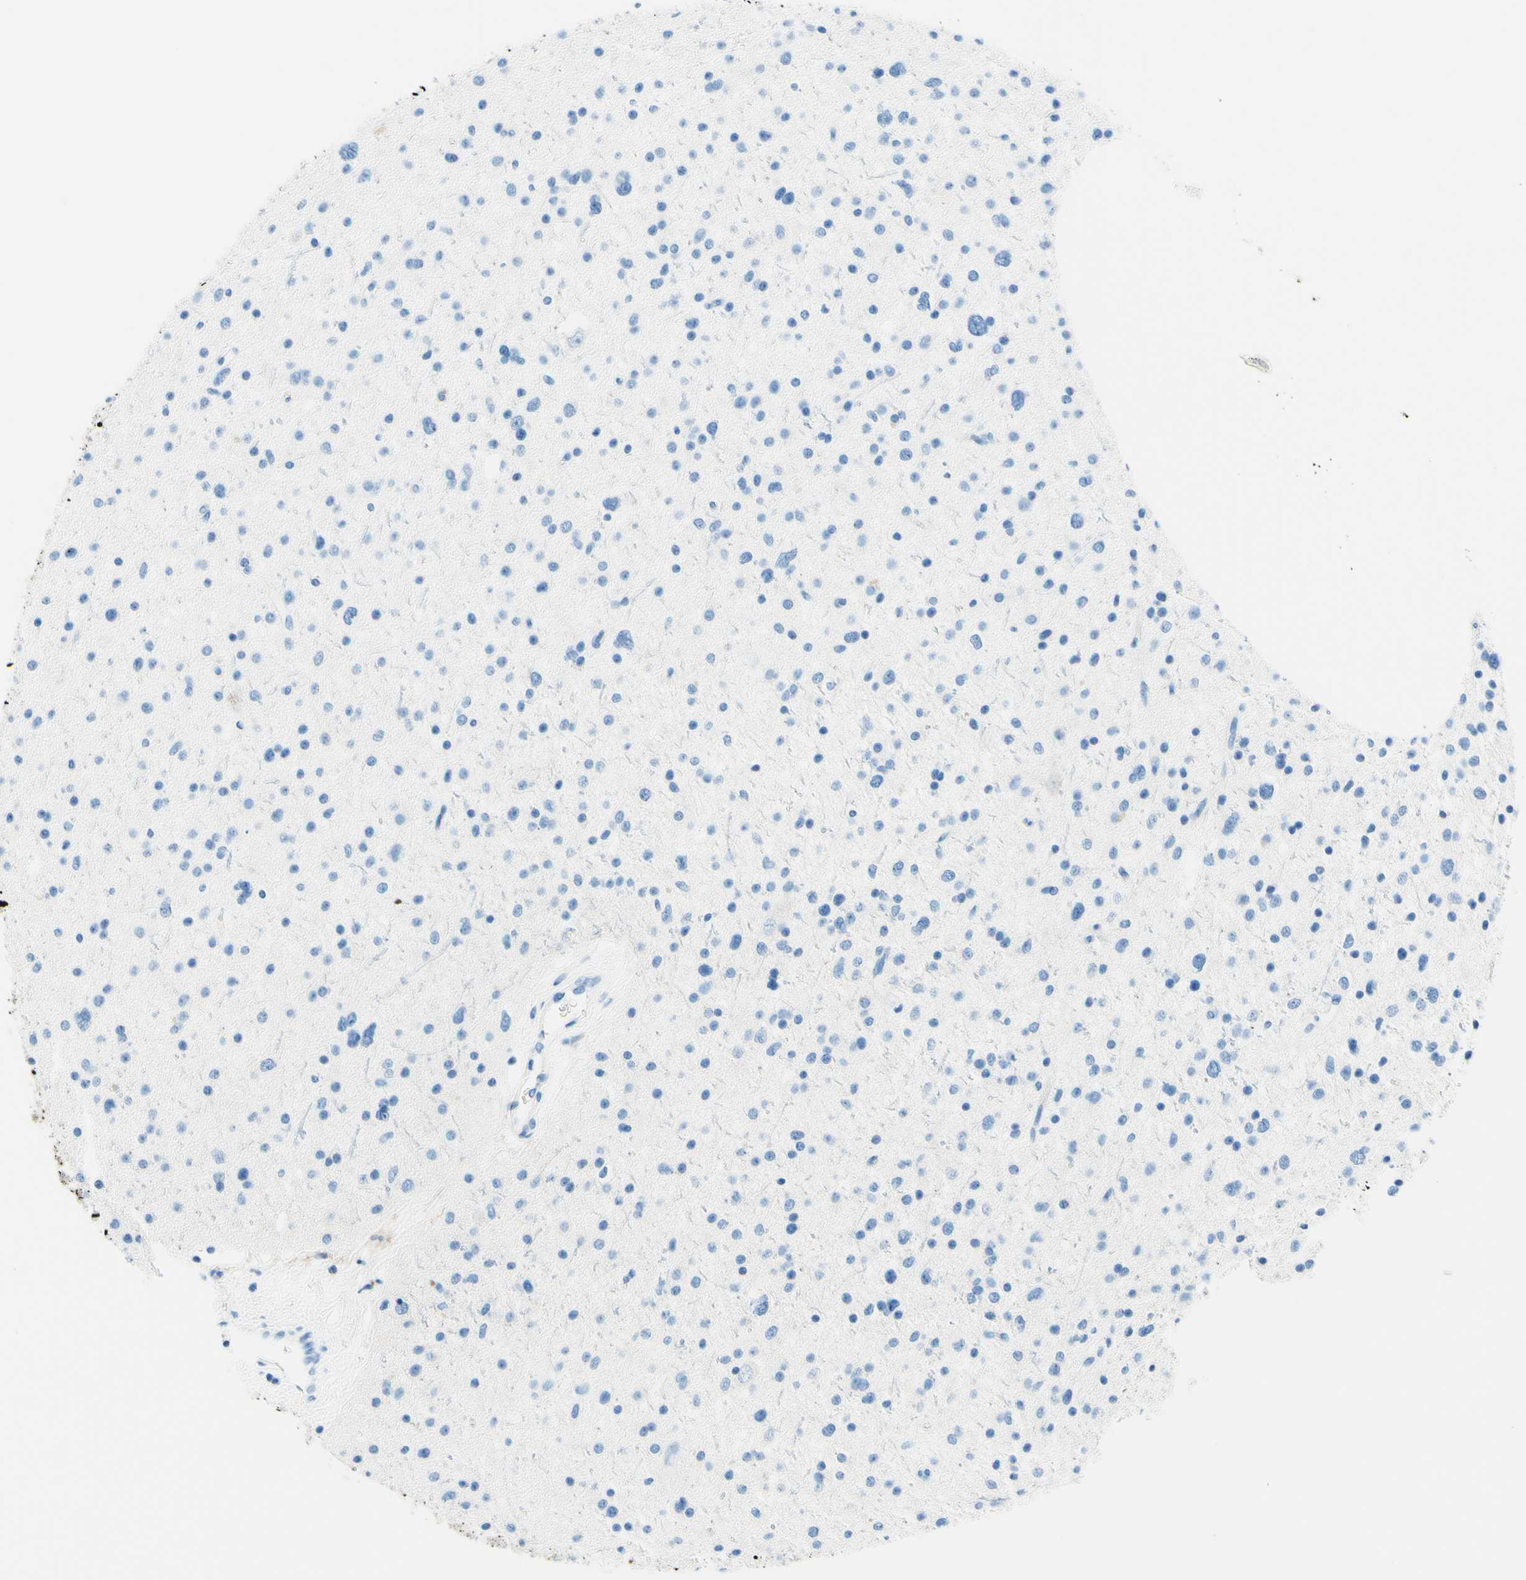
{"staining": {"intensity": "negative", "quantity": "none", "location": "none"}, "tissue": "glioma", "cell_type": "Tumor cells", "image_type": "cancer", "snomed": [{"axis": "morphology", "description": "Glioma, malignant, Low grade"}, {"axis": "topography", "description": "Brain"}], "caption": "Tumor cells show no significant protein positivity in glioma.", "gene": "MFAP5", "patient": {"sex": "female", "age": 37}}